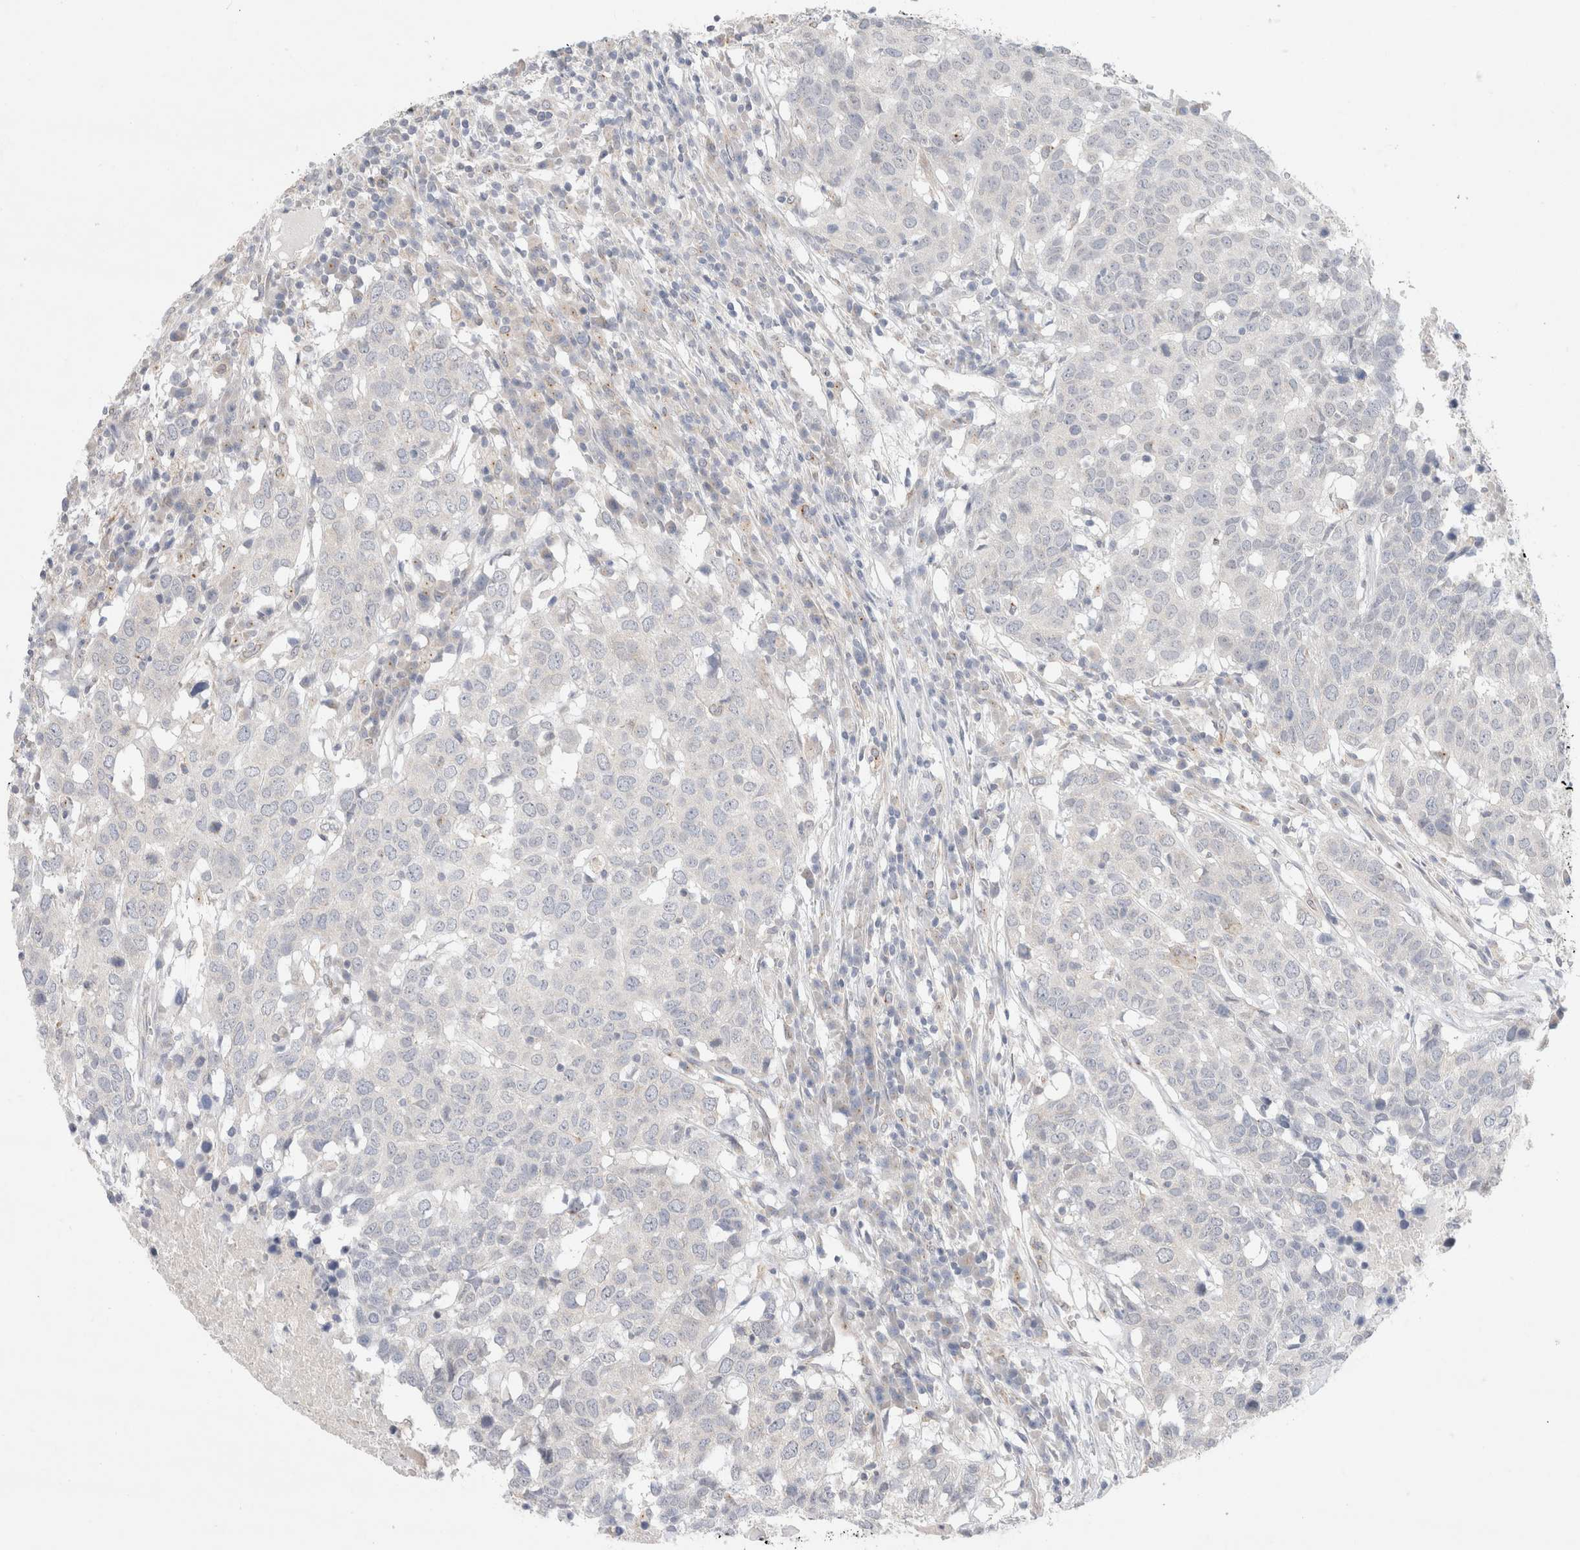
{"staining": {"intensity": "negative", "quantity": "none", "location": "none"}, "tissue": "head and neck cancer", "cell_type": "Tumor cells", "image_type": "cancer", "snomed": [{"axis": "morphology", "description": "Squamous cell carcinoma, NOS"}, {"axis": "topography", "description": "Head-Neck"}], "caption": "An image of head and neck cancer stained for a protein demonstrates no brown staining in tumor cells. (Brightfield microscopy of DAB immunohistochemistry at high magnification).", "gene": "BICD2", "patient": {"sex": "male", "age": 66}}